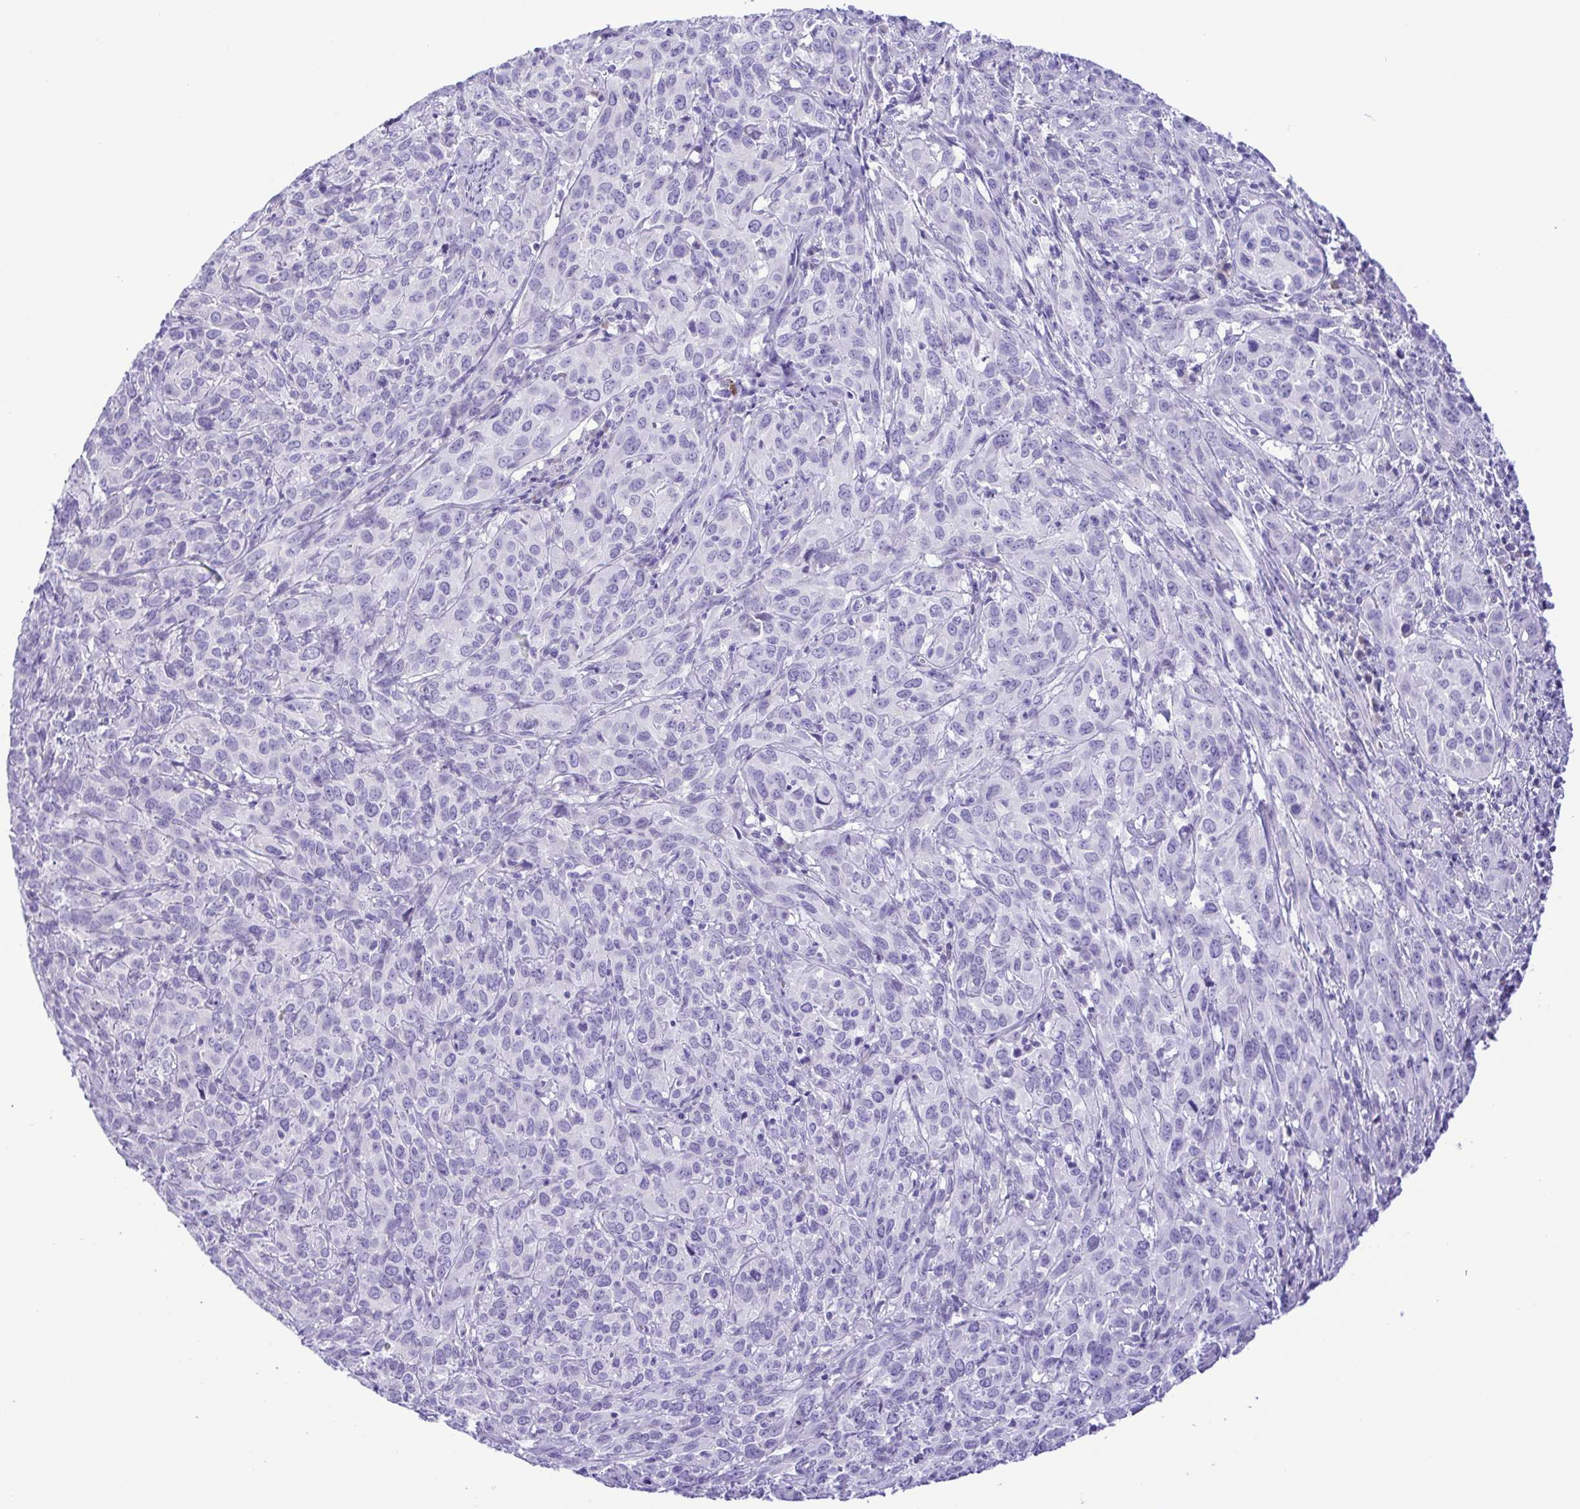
{"staining": {"intensity": "negative", "quantity": "none", "location": "none"}, "tissue": "cervical cancer", "cell_type": "Tumor cells", "image_type": "cancer", "snomed": [{"axis": "morphology", "description": "Squamous cell carcinoma, NOS"}, {"axis": "topography", "description": "Cervix"}], "caption": "An immunohistochemistry (IHC) micrograph of squamous cell carcinoma (cervical) is shown. There is no staining in tumor cells of squamous cell carcinoma (cervical).", "gene": "PAK3", "patient": {"sex": "female", "age": 51}}